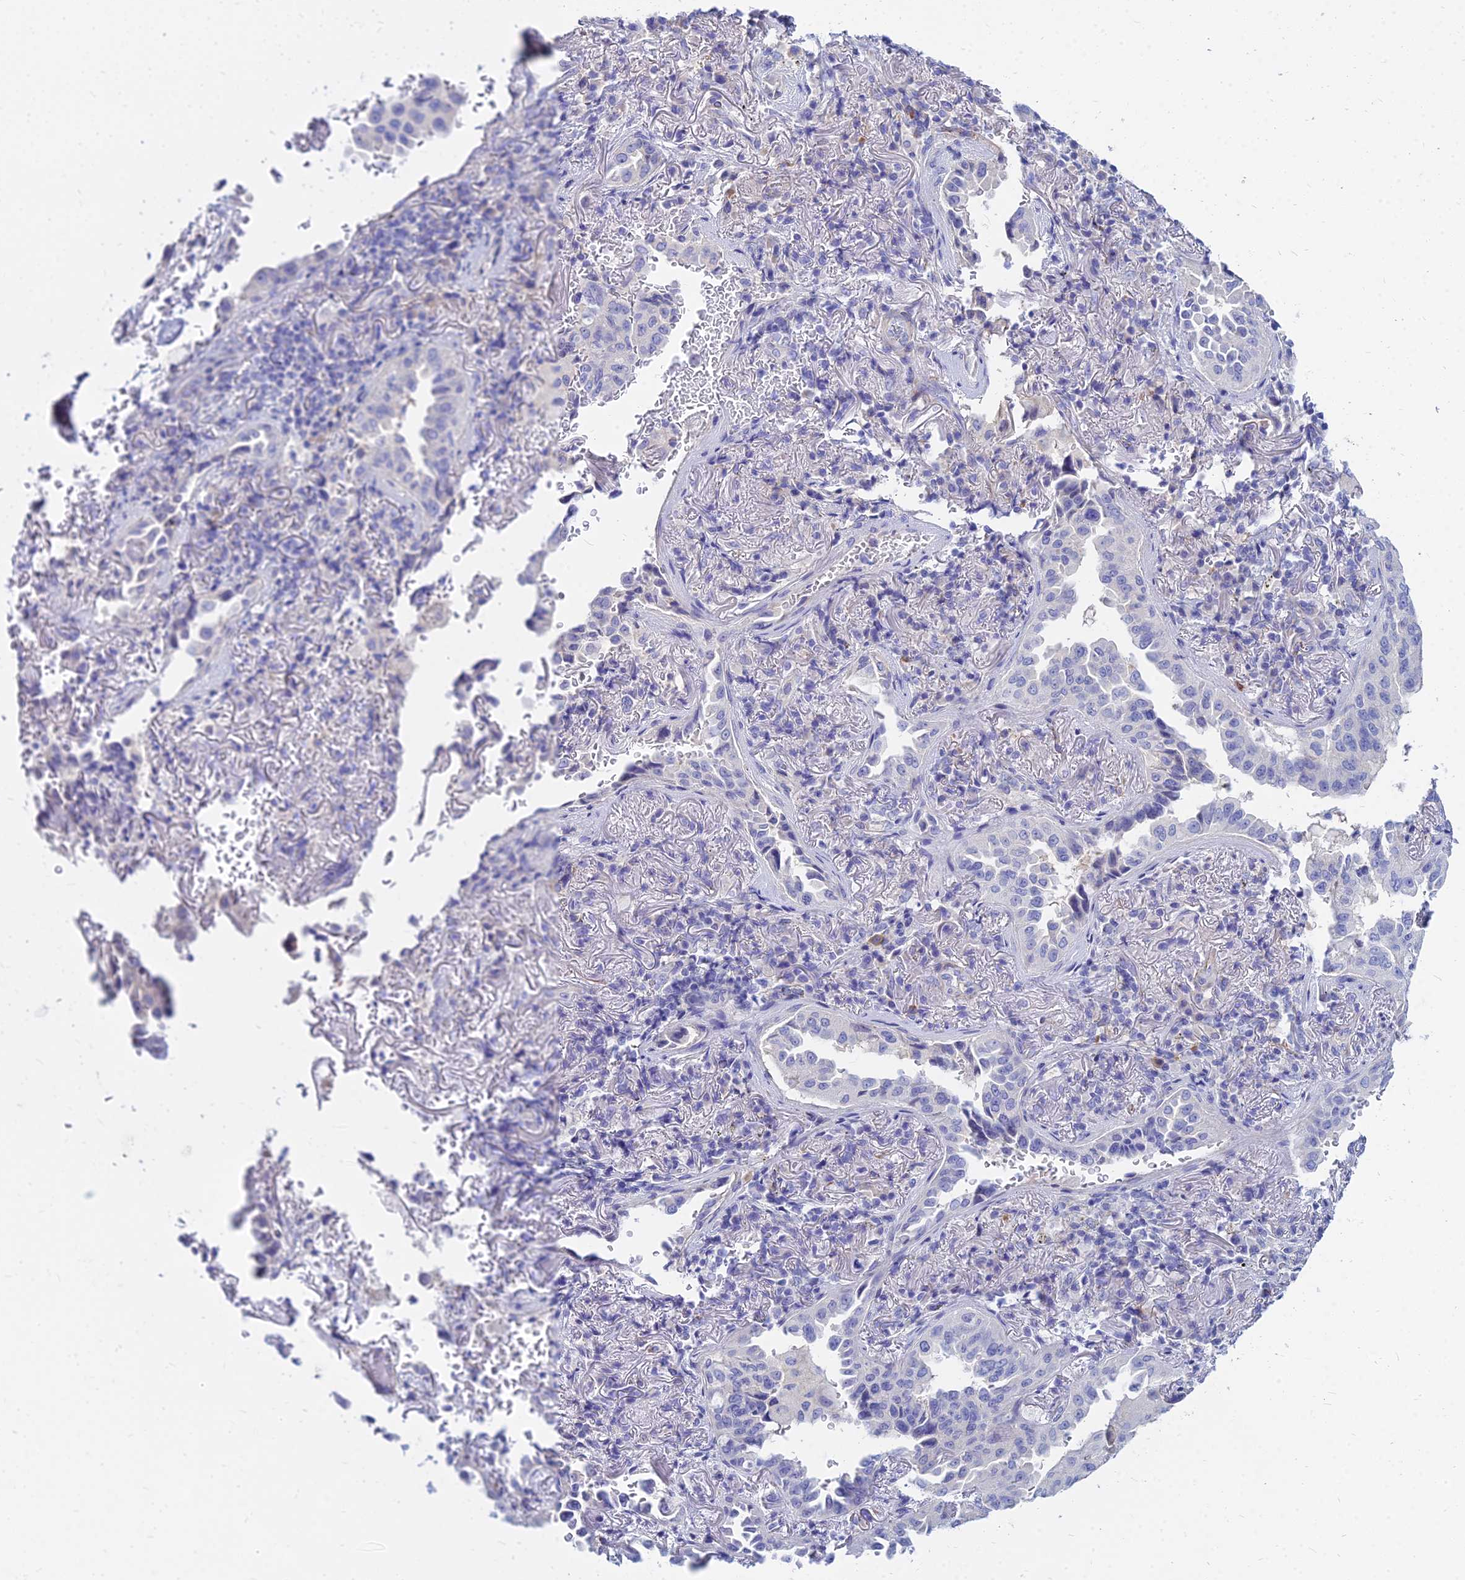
{"staining": {"intensity": "negative", "quantity": "none", "location": "none"}, "tissue": "lung cancer", "cell_type": "Tumor cells", "image_type": "cancer", "snomed": [{"axis": "morphology", "description": "Adenocarcinoma, NOS"}, {"axis": "topography", "description": "Lung"}], "caption": "The immunohistochemistry micrograph has no significant positivity in tumor cells of lung adenocarcinoma tissue.", "gene": "ZNF552", "patient": {"sex": "female", "age": 69}}